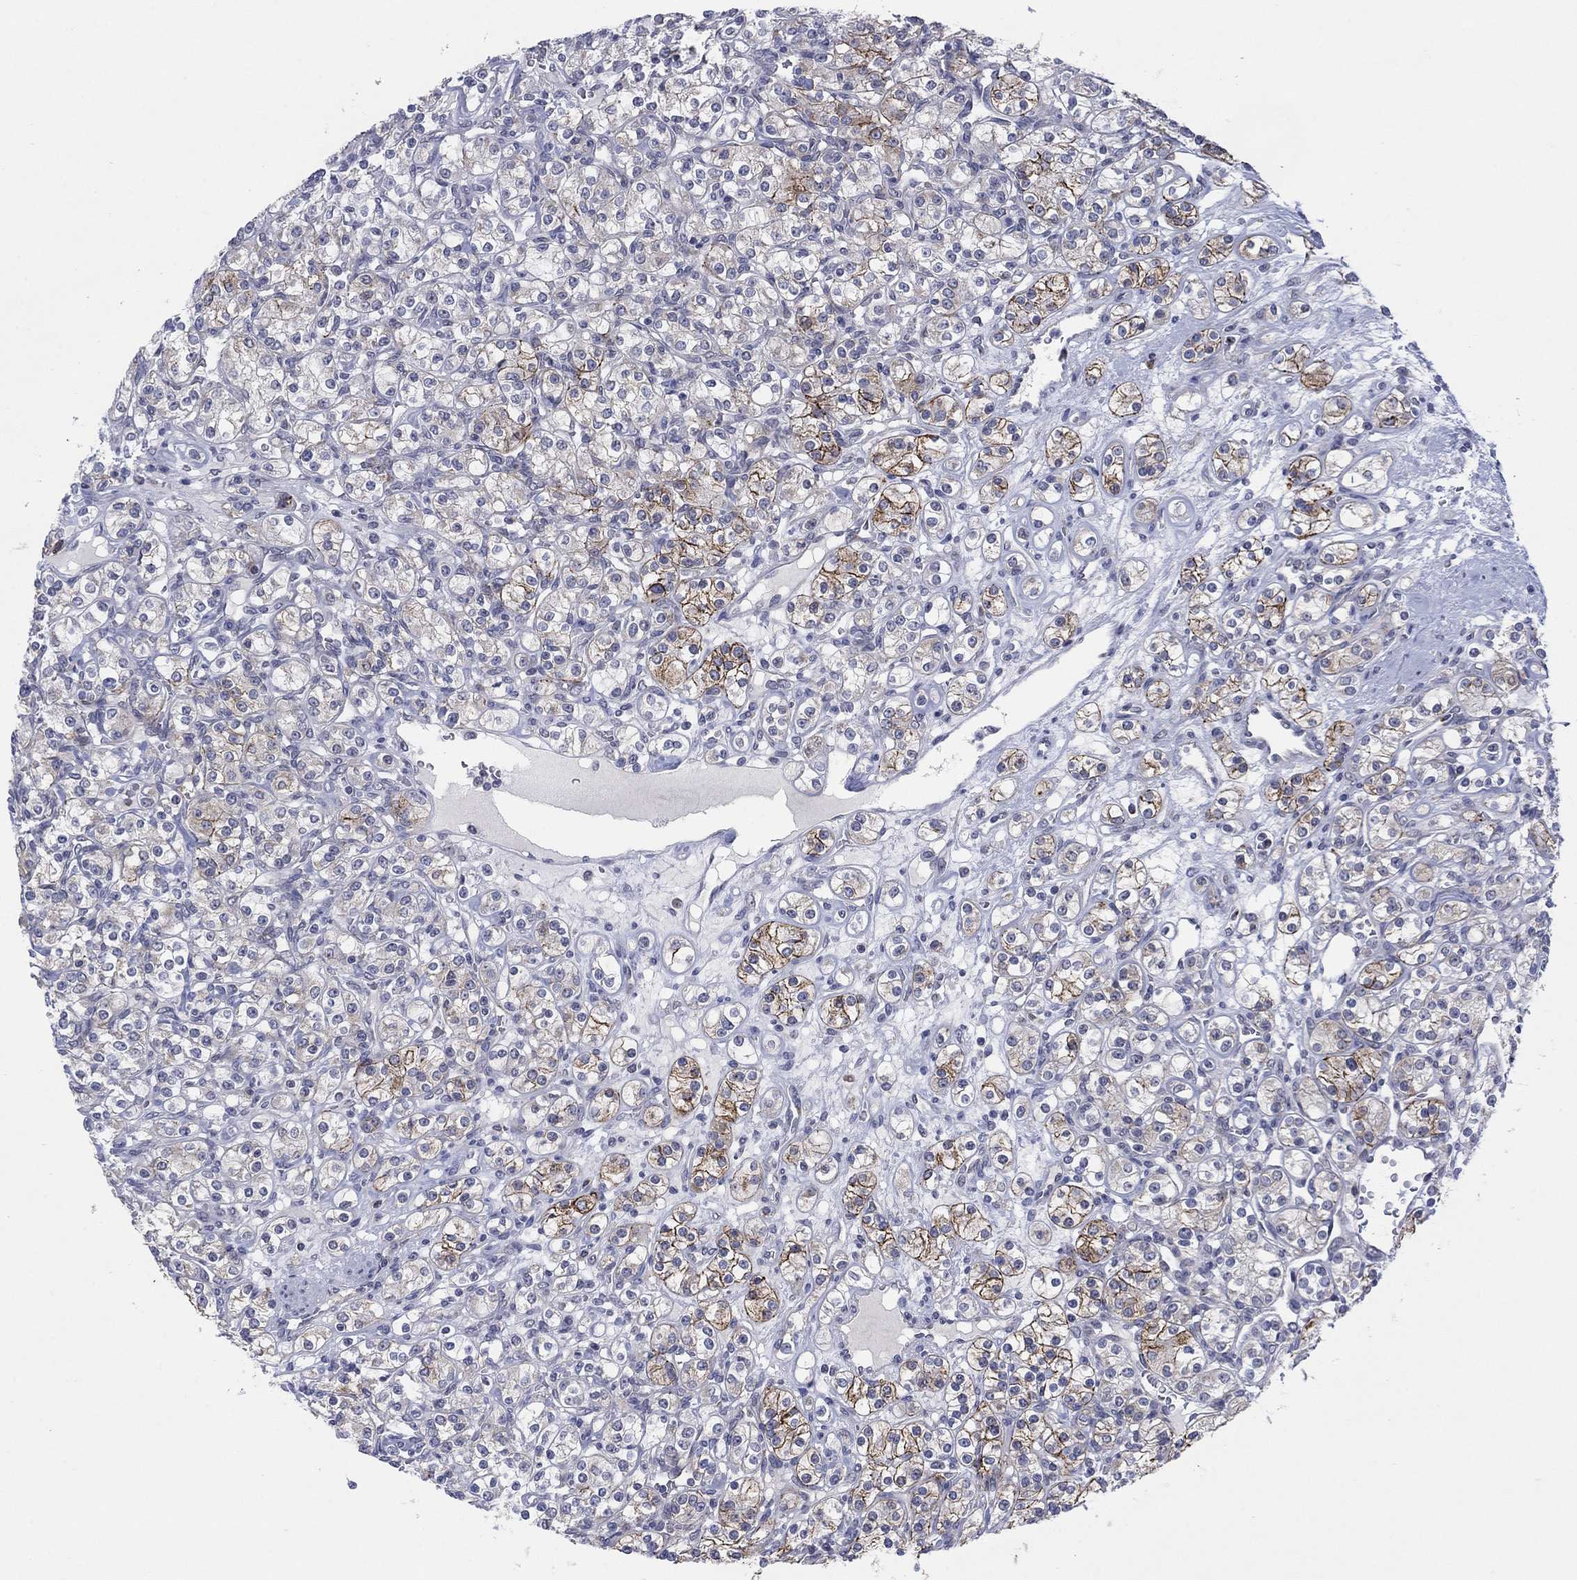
{"staining": {"intensity": "strong", "quantity": "<25%", "location": "cytoplasmic/membranous"}, "tissue": "renal cancer", "cell_type": "Tumor cells", "image_type": "cancer", "snomed": [{"axis": "morphology", "description": "Adenocarcinoma, NOS"}, {"axis": "topography", "description": "Kidney"}], "caption": "This photomicrograph displays renal cancer stained with IHC to label a protein in brown. The cytoplasmic/membranous of tumor cells show strong positivity for the protein. Nuclei are counter-stained blue.", "gene": "SDC1", "patient": {"sex": "male", "age": 77}}